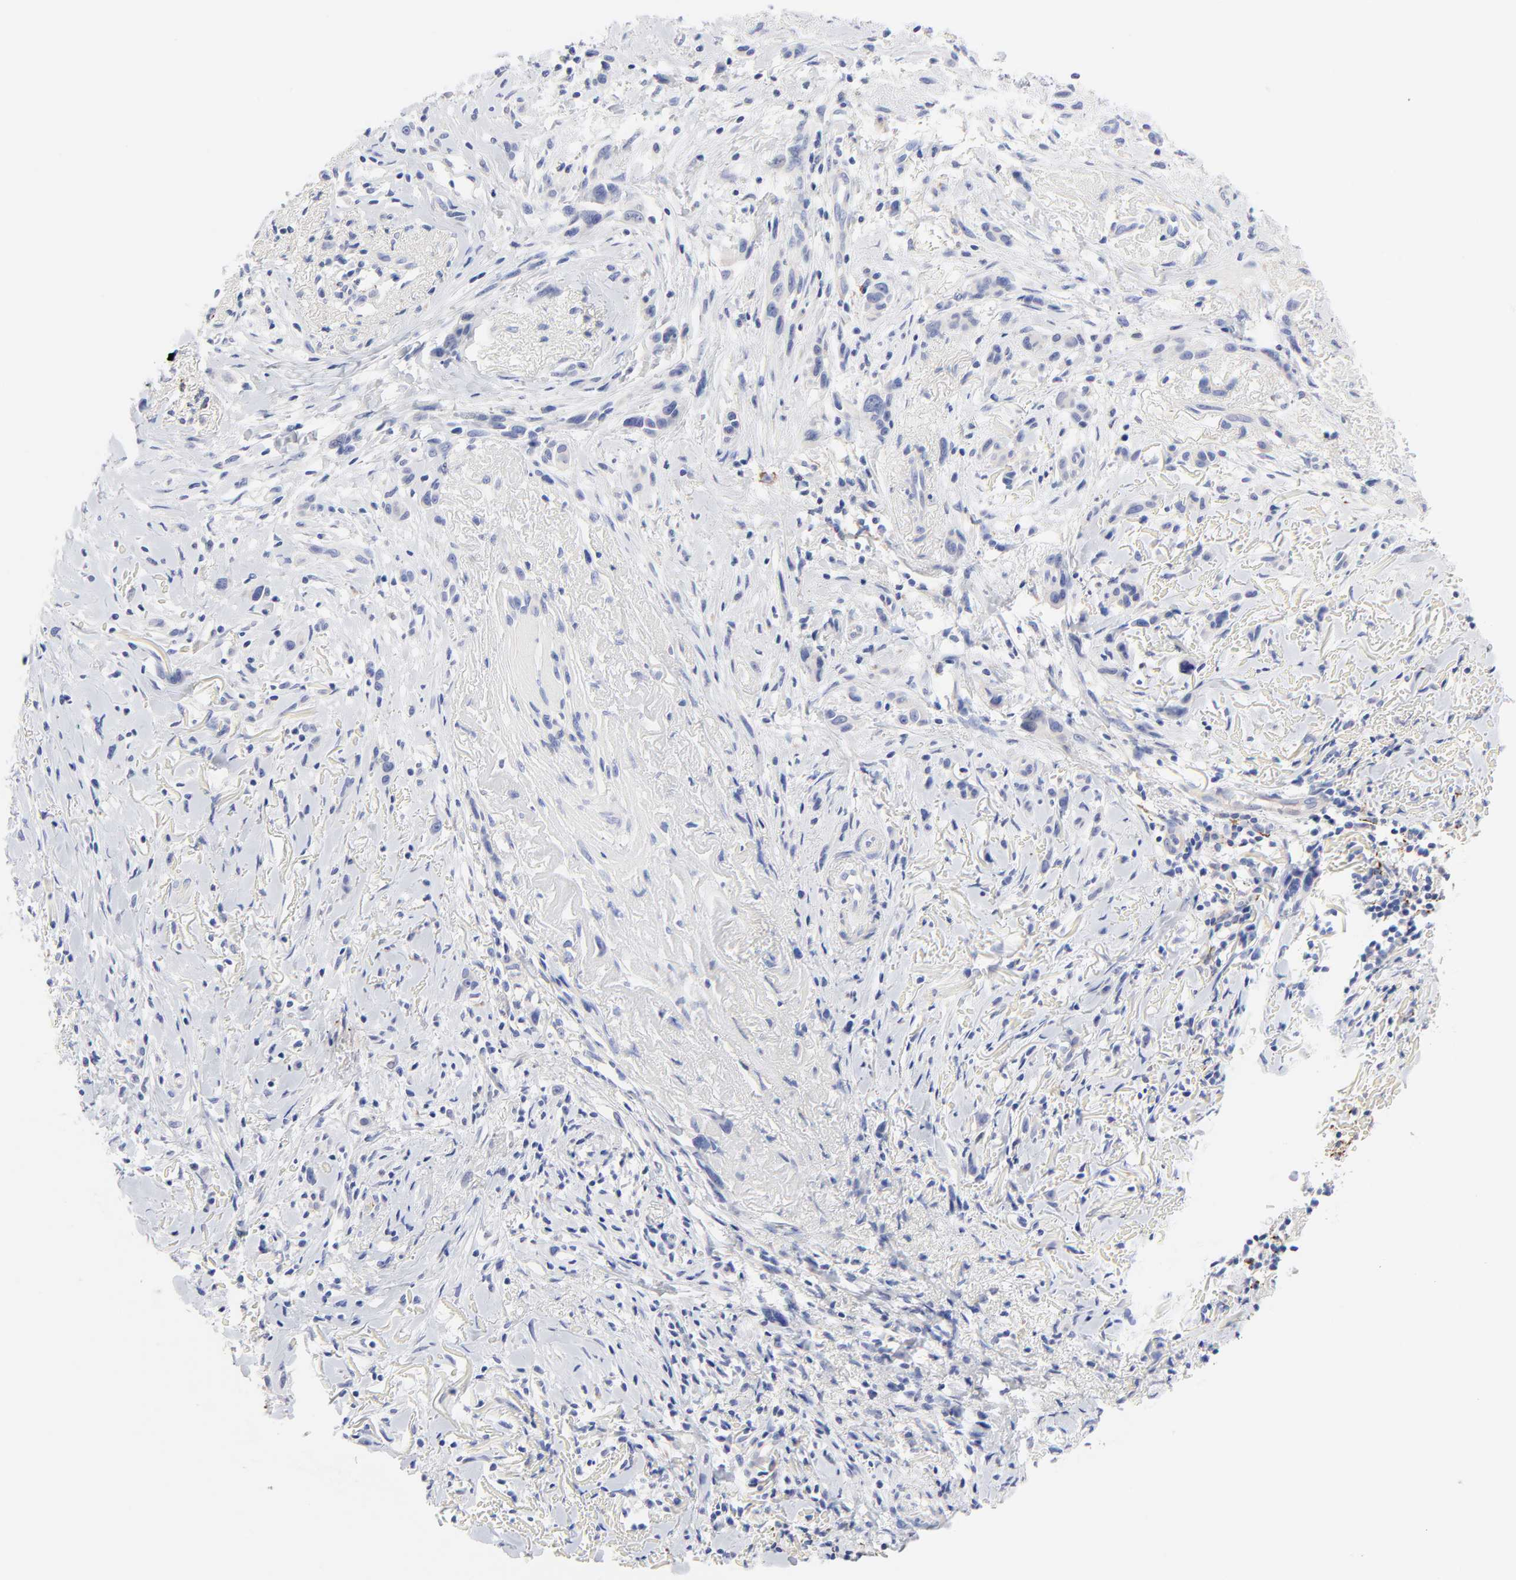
{"staining": {"intensity": "negative", "quantity": "none", "location": "none"}, "tissue": "melanoma", "cell_type": "Tumor cells", "image_type": "cancer", "snomed": [{"axis": "morphology", "description": "Malignant melanoma, NOS"}, {"axis": "topography", "description": "Skin"}], "caption": "The photomicrograph demonstrates no significant positivity in tumor cells of malignant melanoma. Nuclei are stained in blue.", "gene": "FBXO10", "patient": {"sex": "male", "age": 91}}